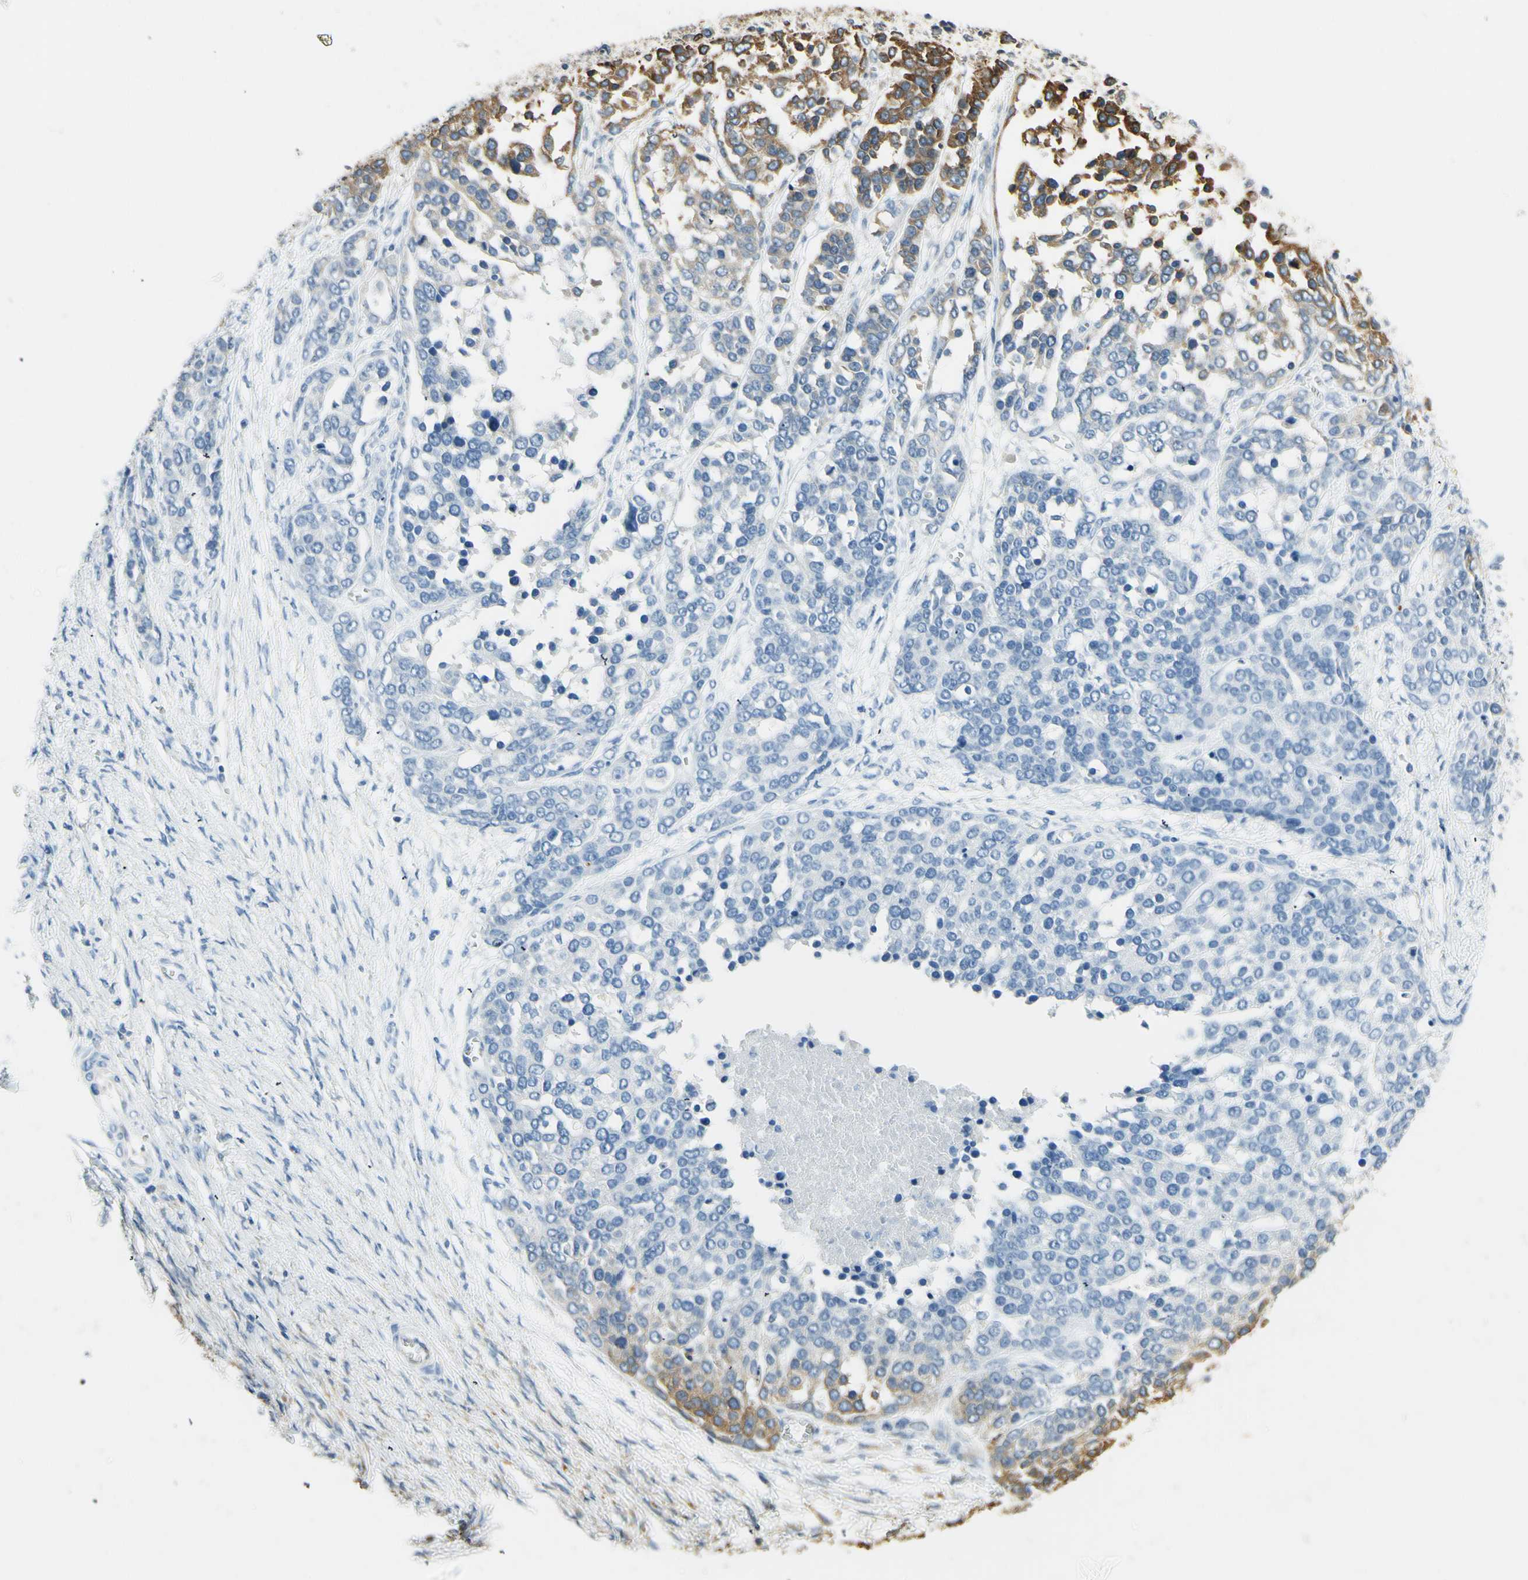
{"staining": {"intensity": "negative", "quantity": "none", "location": "none"}, "tissue": "ovarian cancer", "cell_type": "Tumor cells", "image_type": "cancer", "snomed": [{"axis": "morphology", "description": "Cystadenocarcinoma, serous, NOS"}, {"axis": "topography", "description": "Ovary"}], "caption": "Tumor cells show no significant protein positivity in ovarian cancer (serous cystadenocarcinoma). The staining is performed using DAB (3,3'-diaminobenzidine) brown chromogen with nuclei counter-stained in using hematoxylin.", "gene": "IGDCC4", "patient": {"sex": "female", "age": 44}}